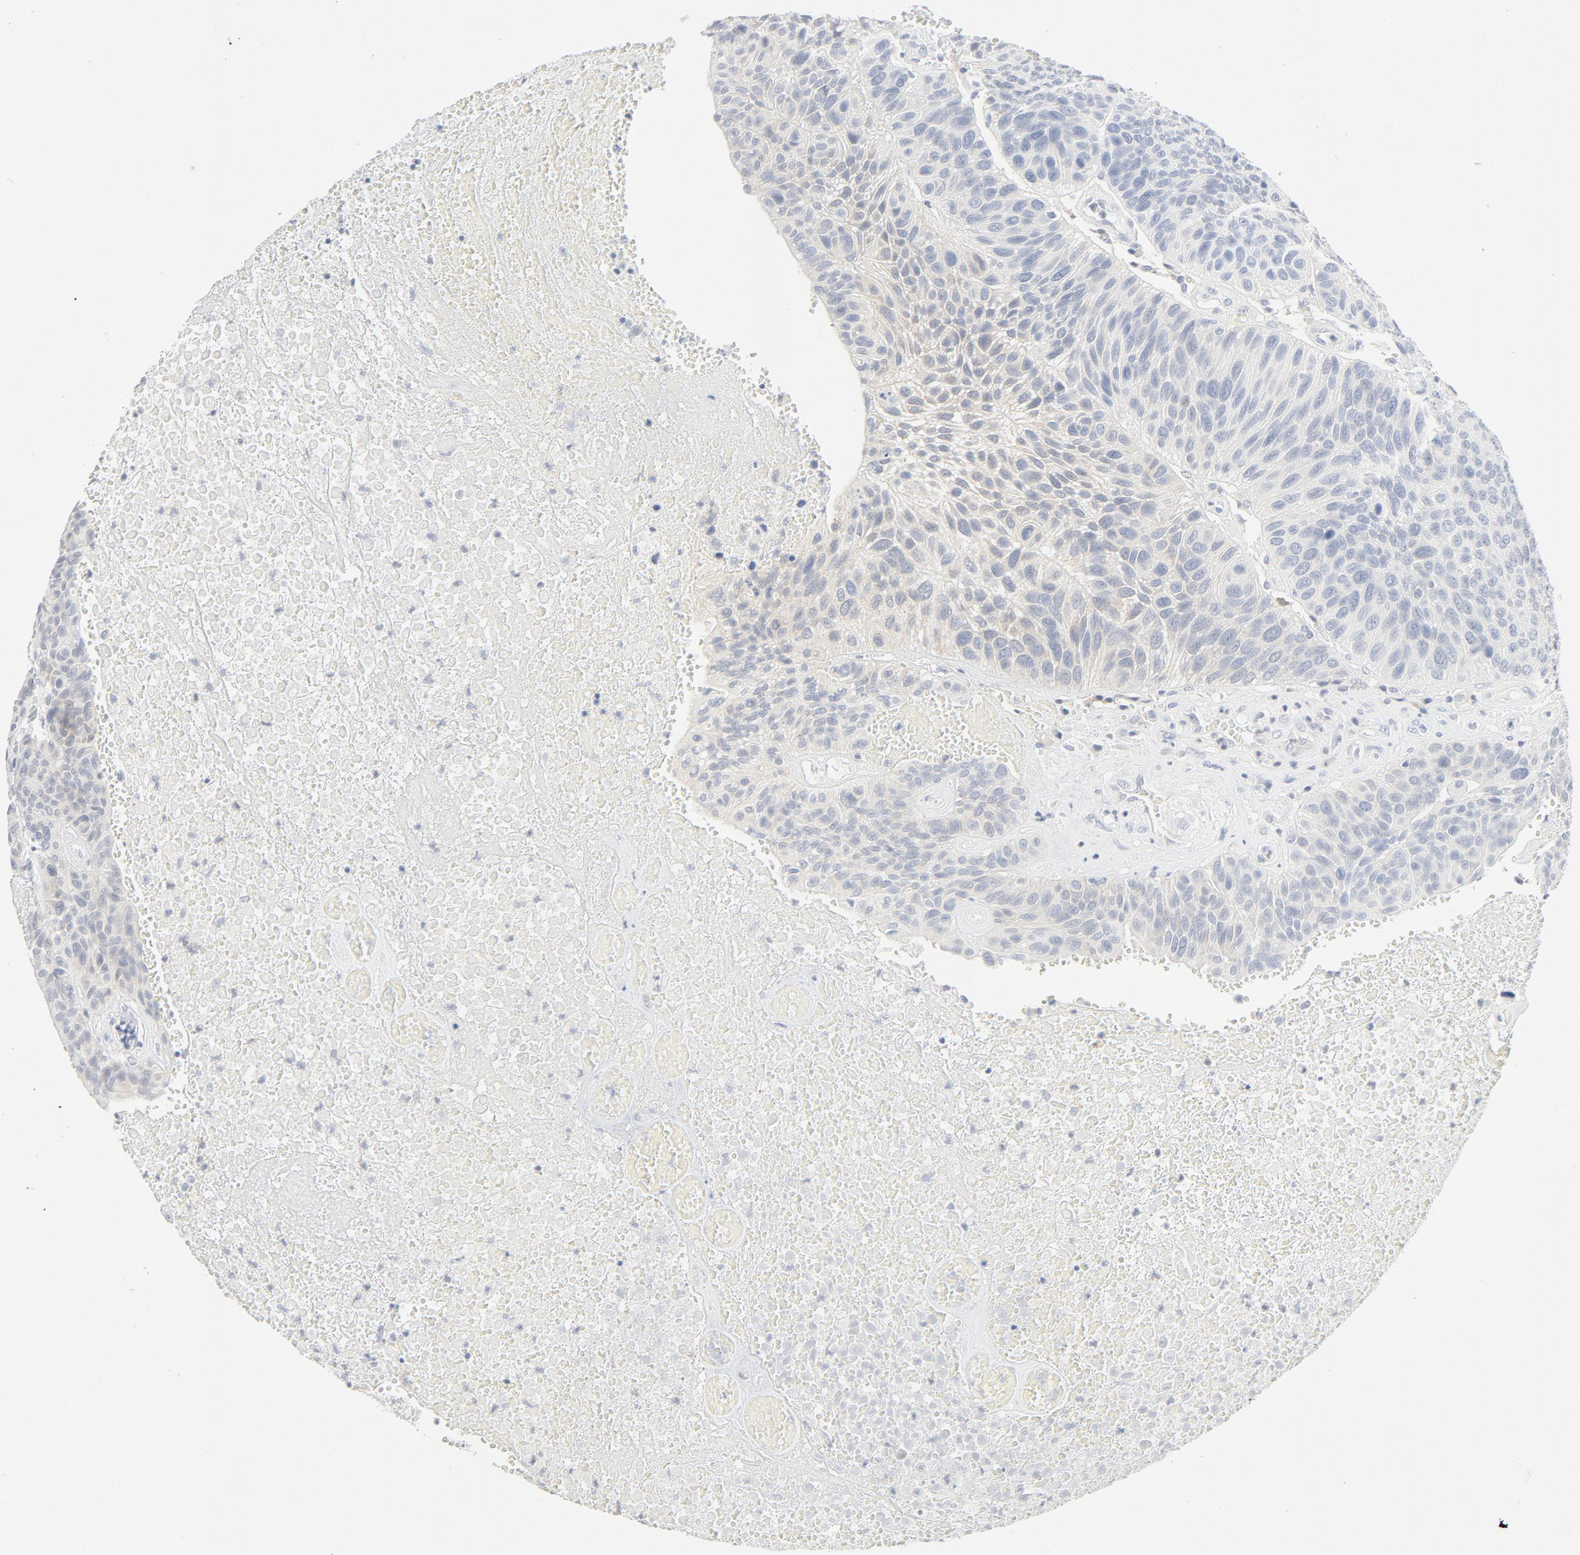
{"staining": {"intensity": "weak", "quantity": "<25%", "location": "cytoplasmic/membranous"}, "tissue": "urothelial cancer", "cell_type": "Tumor cells", "image_type": "cancer", "snomed": [{"axis": "morphology", "description": "Urothelial carcinoma, High grade"}, {"axis": "topography", "description": "Urinary bladder"}], "caption": "DAB immunohistochemical staining of human high-grade urothelial carcinoma exhibits no significant staining in tumor cells.", "gene": "PGM1", "patient": {"sex": "male", "age": 66}}